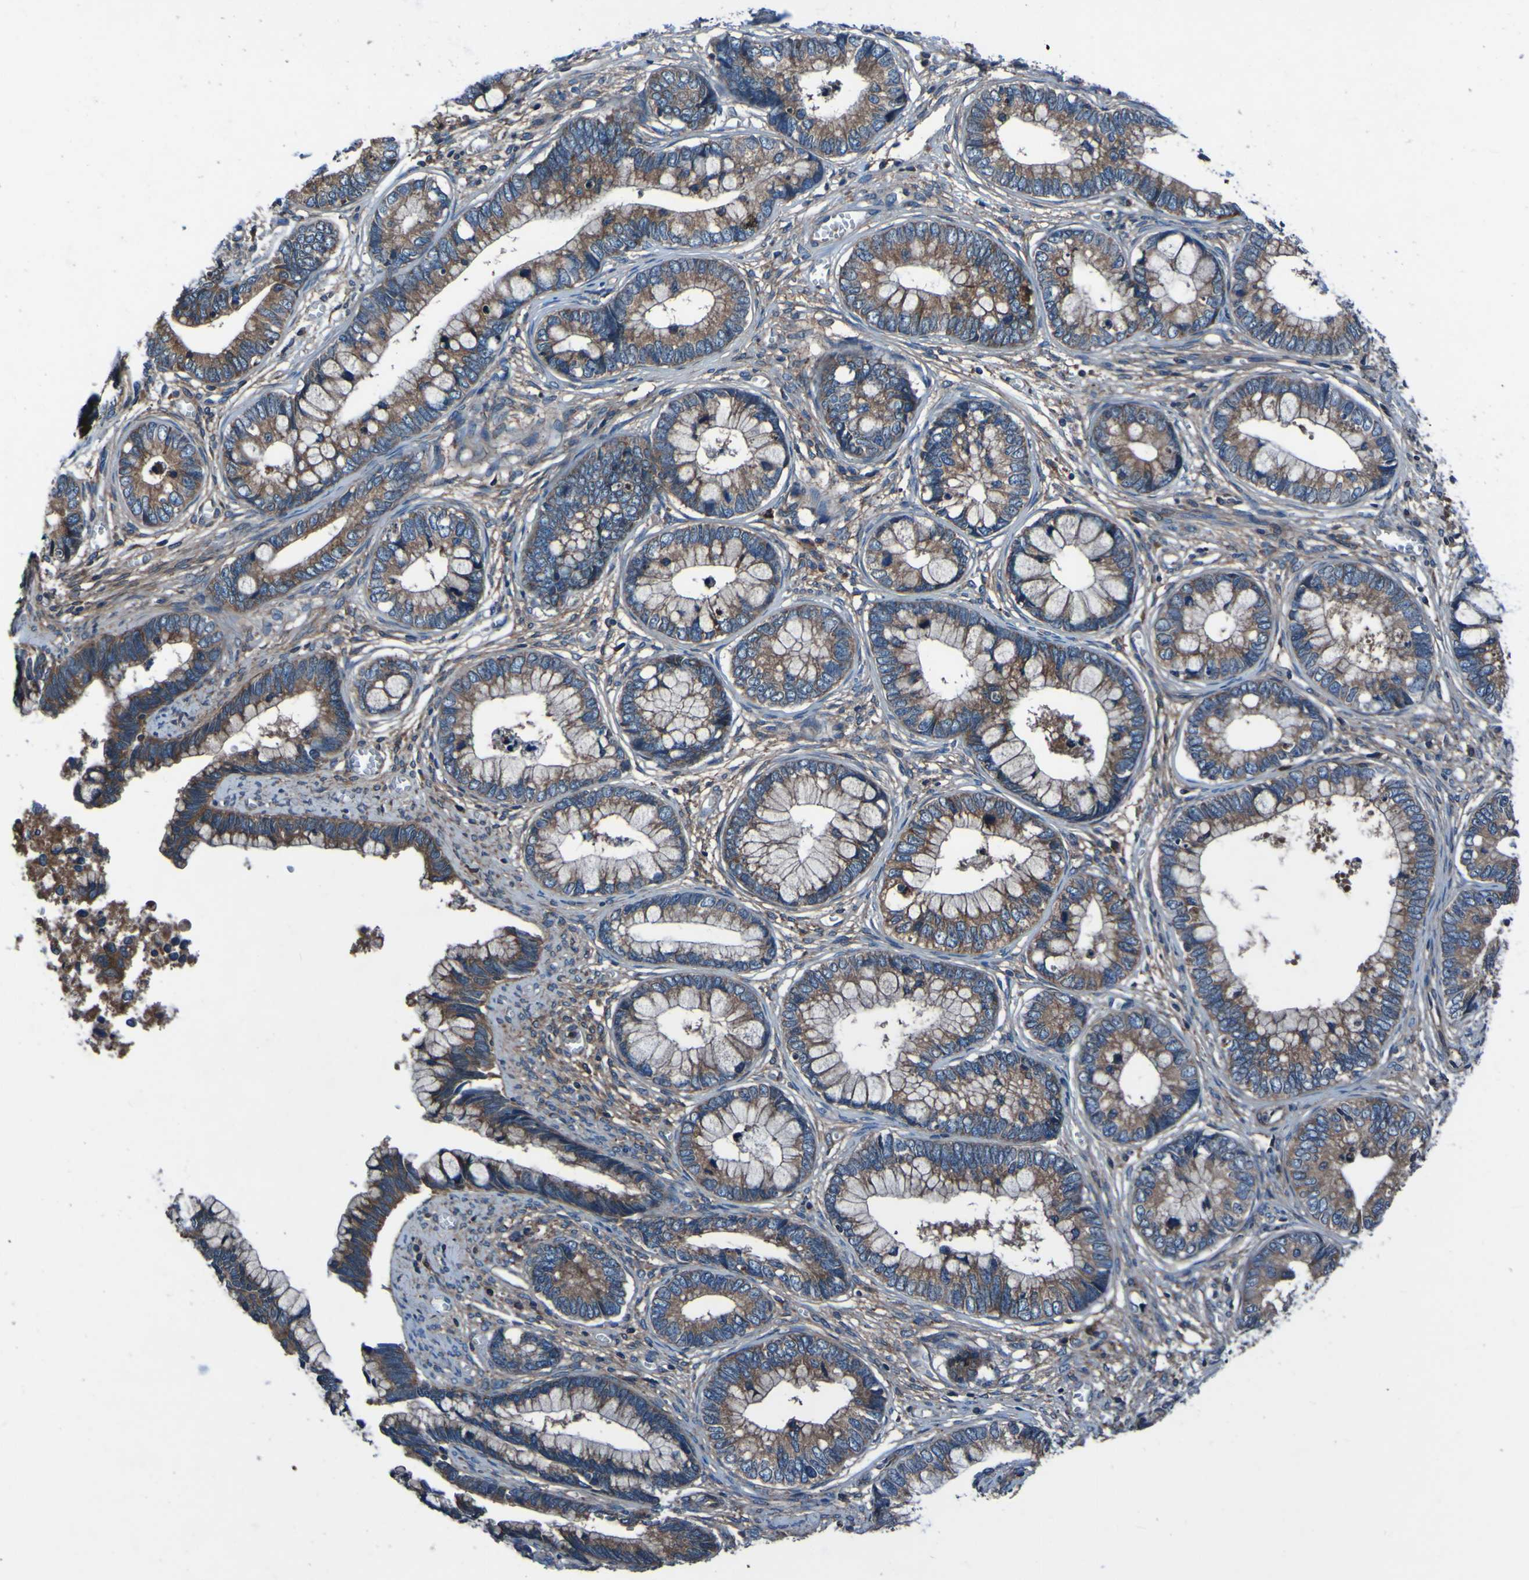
{"staining": {"intensity": "moderate", "quantity": ">75%", "location": "cytoplasmic/membranous"}, "tissue": "cervical cancer", "cell_type": "Tumor cells", "image_type": "cancer", "snomed": [{"axis": "morphology", "description": "Adenocarcinoma, NOS"}, {"axis": "topography", "description": "Cervix"}], "caption": "Immunohistochemistry (IHC) of cervical adenocarcinoma demonstrates medium levels of moderate cytoplasmic/membranous staining in approximately >75% of tumor cells.", "gene": "RAB5B", "patient": {"sex": "female", "age": 44}}